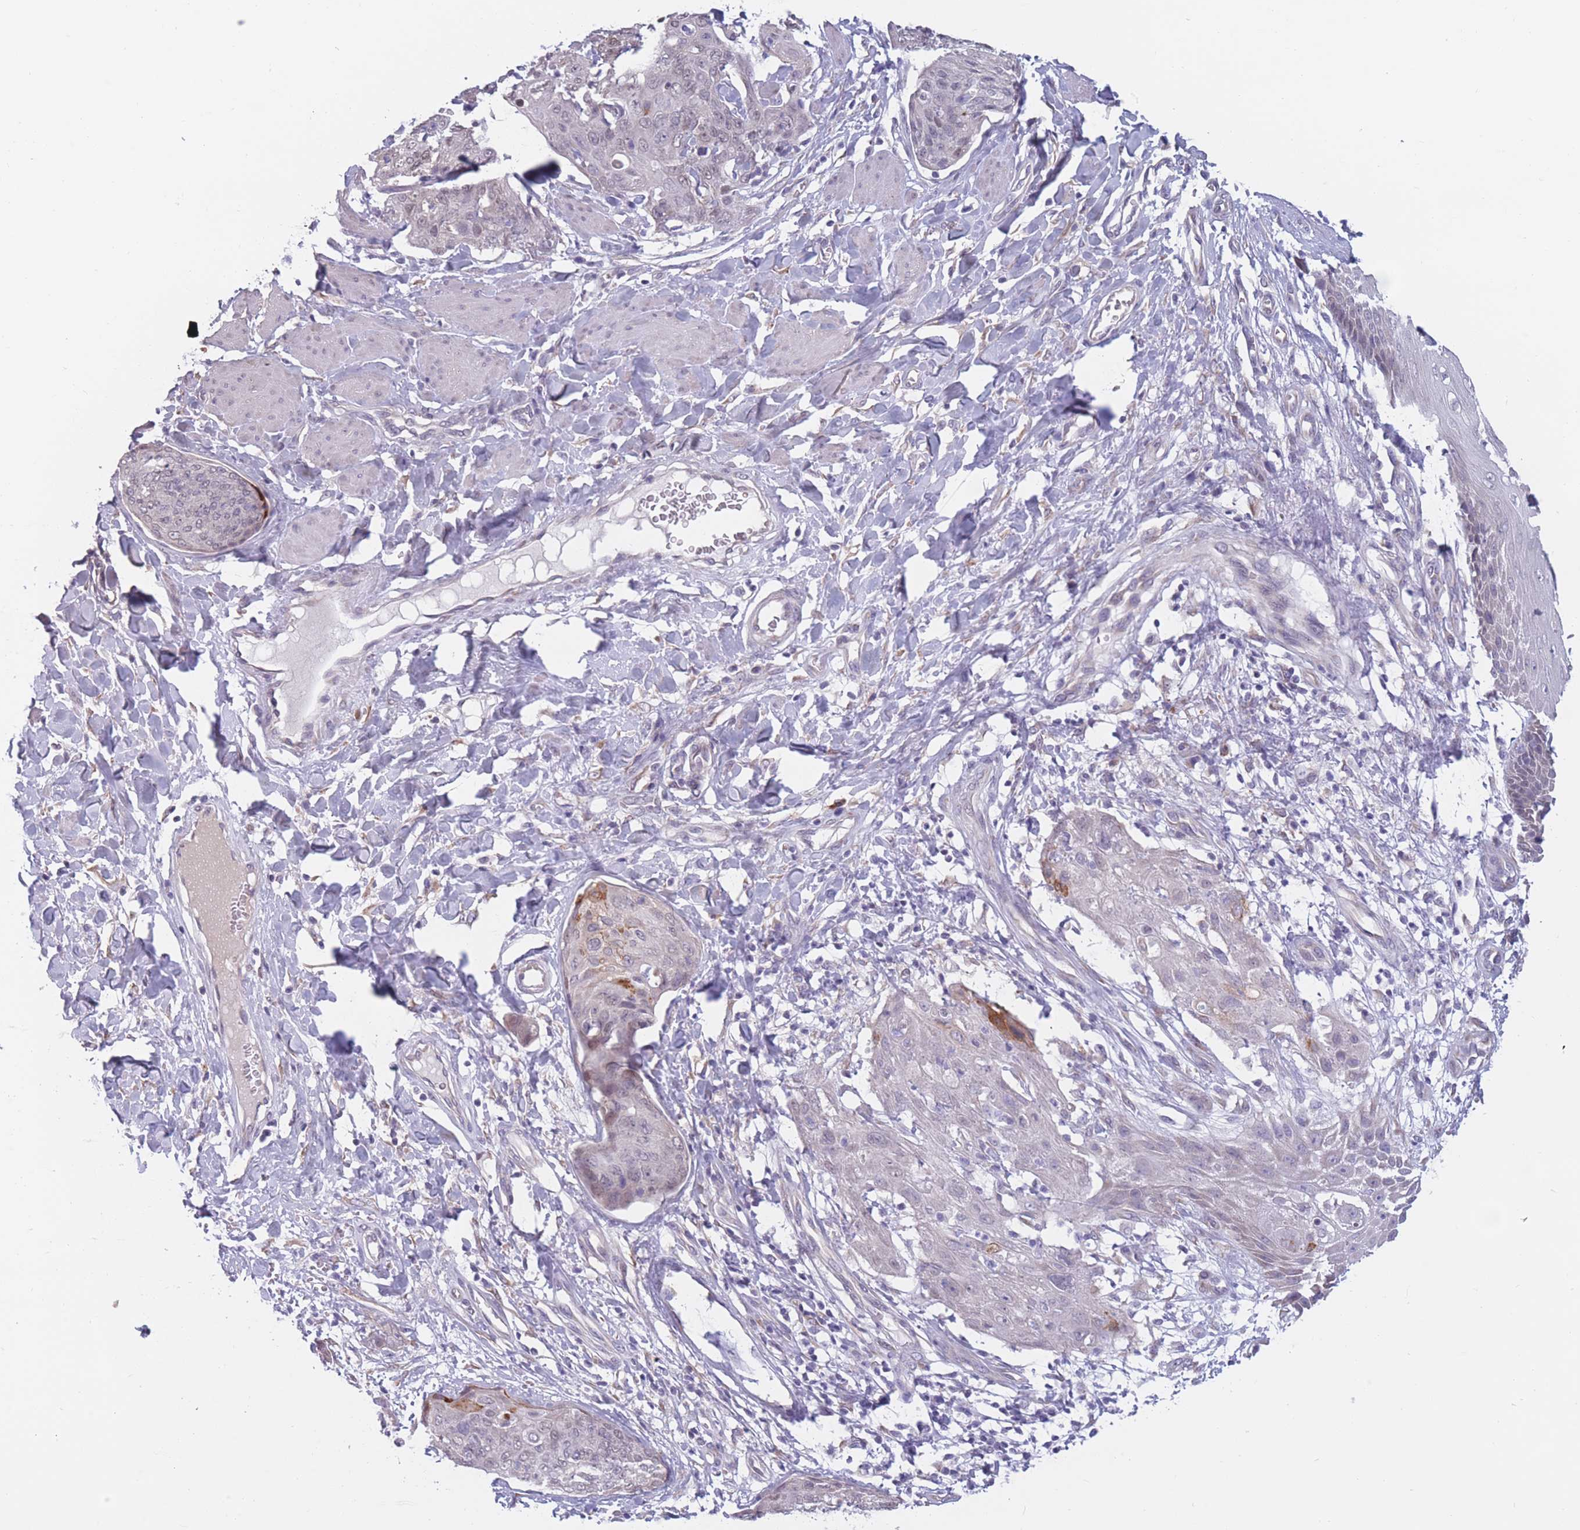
{"staining": {"intensity": "negative", "quantity": "none", "location": "none"}, "tissue": "skin cancer", "cell_type": "Tumor cells", "image_type": "cancer", "snomed": [{"axis": "morphology", "description": "Squamous cell carcinoma, NOS"}, {"axis": "topography", "description": "Skin"}, {"axis": "topography", "description": "Vulva"}], "caption": "Human squamous cell carcinoma (skin) stained for a protein using immunohistochemistry exhibits no staining in tumor cells.", "gene": "COL27A1", "patient": {"sex": "female", "age": 85}}